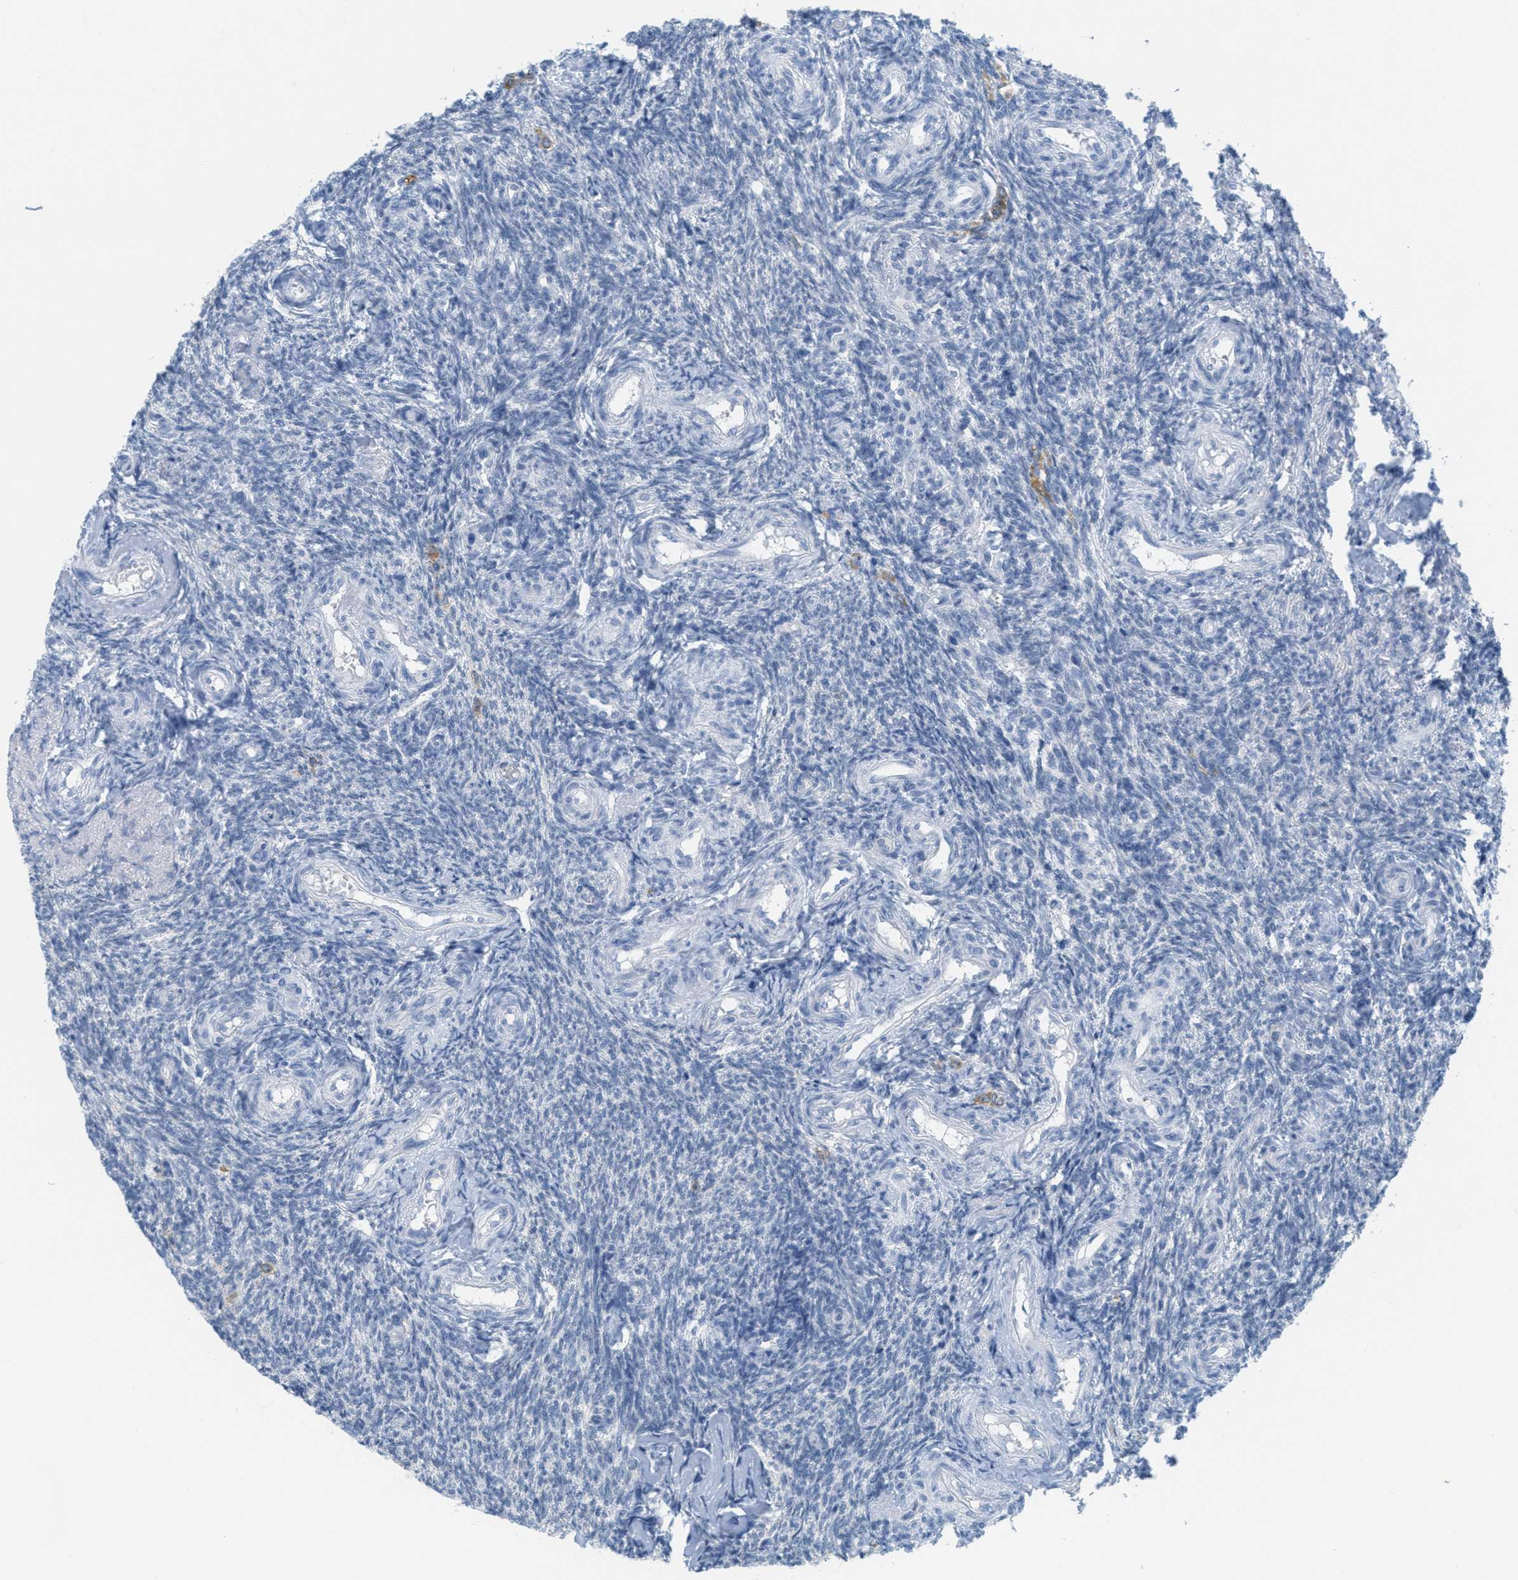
{"staining": {"intensity": "negative", "quantity": "none", "location": "none"}, "tissue": "ovary", "cell_type": "Ovarian stroma cells", "image_type": "normal", "snomed": [{"axis": "morphology", "description": "Normal tissue, NOS"}, {"axis": "topography", "description": "Ovary"}], "caption": "DAB (3,3'-diaminobenzidine) immunohistochemical staining of benign human ovary reveals no significant expression in ovarian stroma cells. The staining was performed using DAB (3,3'-diaminobenzidine) to visualize the protein expression in brown, while the nuclei were stained in blue with hematoxylin (Magnification: 20x).", "gene": "TEX264", "patient": {"sex": "female", "age": 41}}